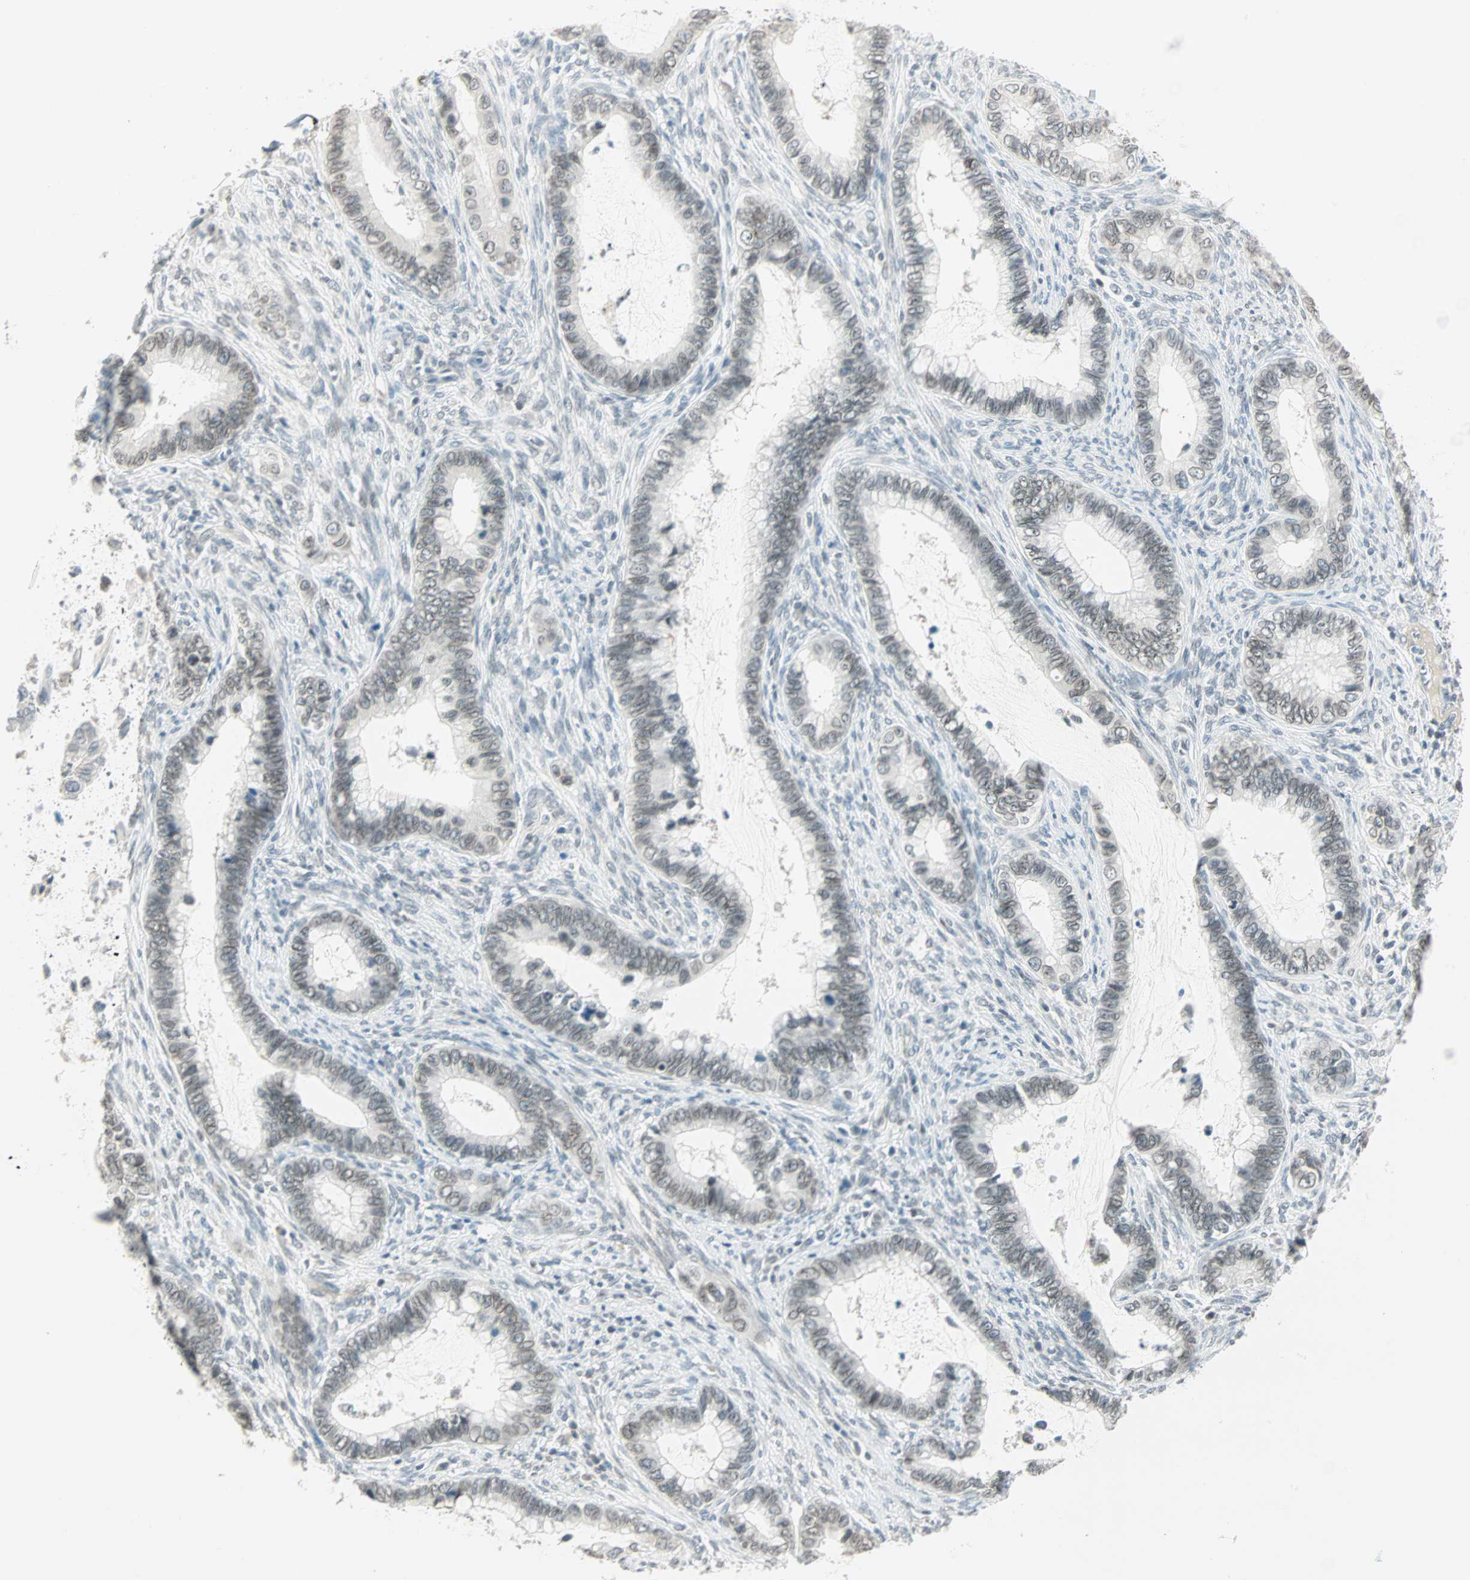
{"staining": {"intensity": "weak", "quantity": "<25%", "location": "nuclear"}, "tissue": "cervical cancer", "cell_type": "Tumor cells", "image_type": "cancer", "snomed": [{"axis": "morphology", "description": "Adenocarcinoma, NOS"}, {"axis": "topography", "description": "Cervix"}], "caption": "The image exhibits no staining of tumor cells in adenocarcinoma (cervical).", "gene": "BCAN", "patient": {"sex": "female", "age": 44}}